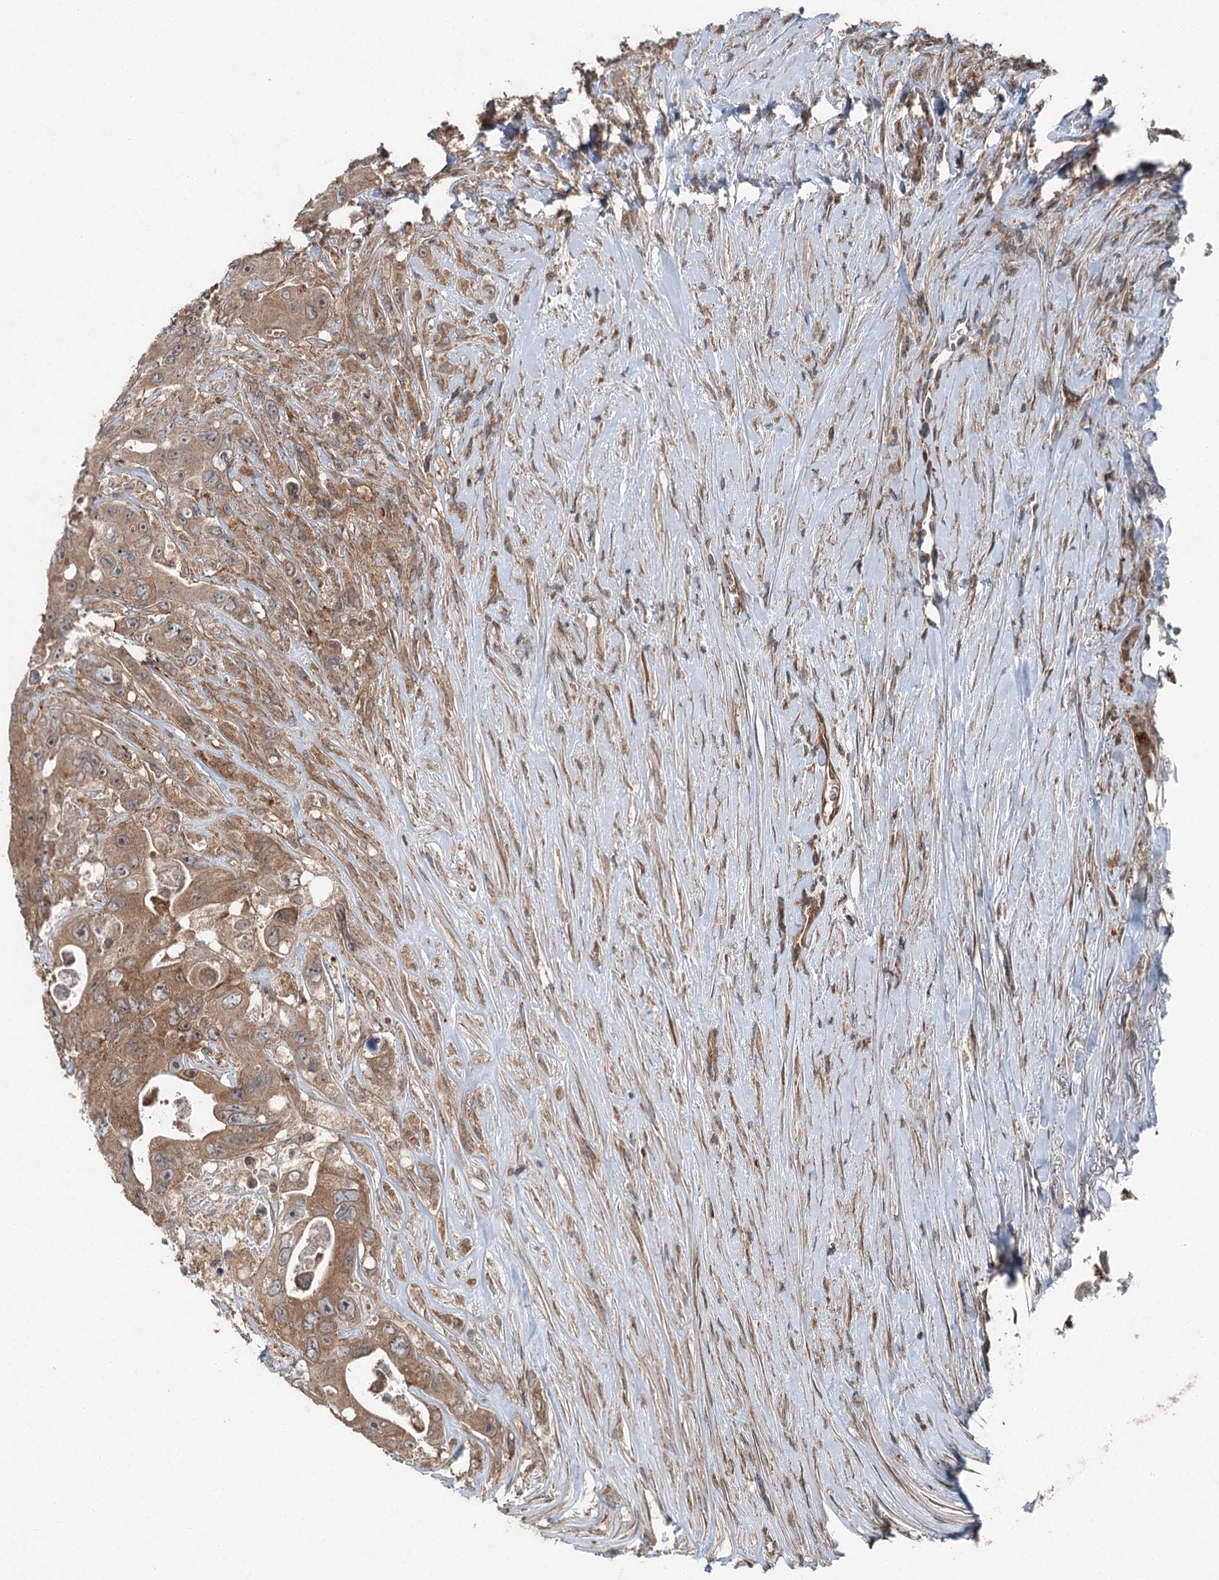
{"staining": {"intensity": "moderate", "quantity": ">75%", "location": "cytoplasmic/membranous"}, "tissue": "colorectal cancer", "cell_type": "Tumor cells", "image_type": "cancer", "snomed": [{"axis": "morphology", "description": "Adenocarcinoma, NOS"}, {"axis": "topography", "description": "Colon"}], "caption": "Colorectal cancer (adenocarcinoma) stained for a protein reveals moderate cytoplasmic/membranous positivity in tumor cells. Using DAB (brown) and hematoxylin (blue) stains, captured at high magnification using brightfield microscopy.", "gene": "SKIC3", "patient": {"sex": "female", "age": 46}}